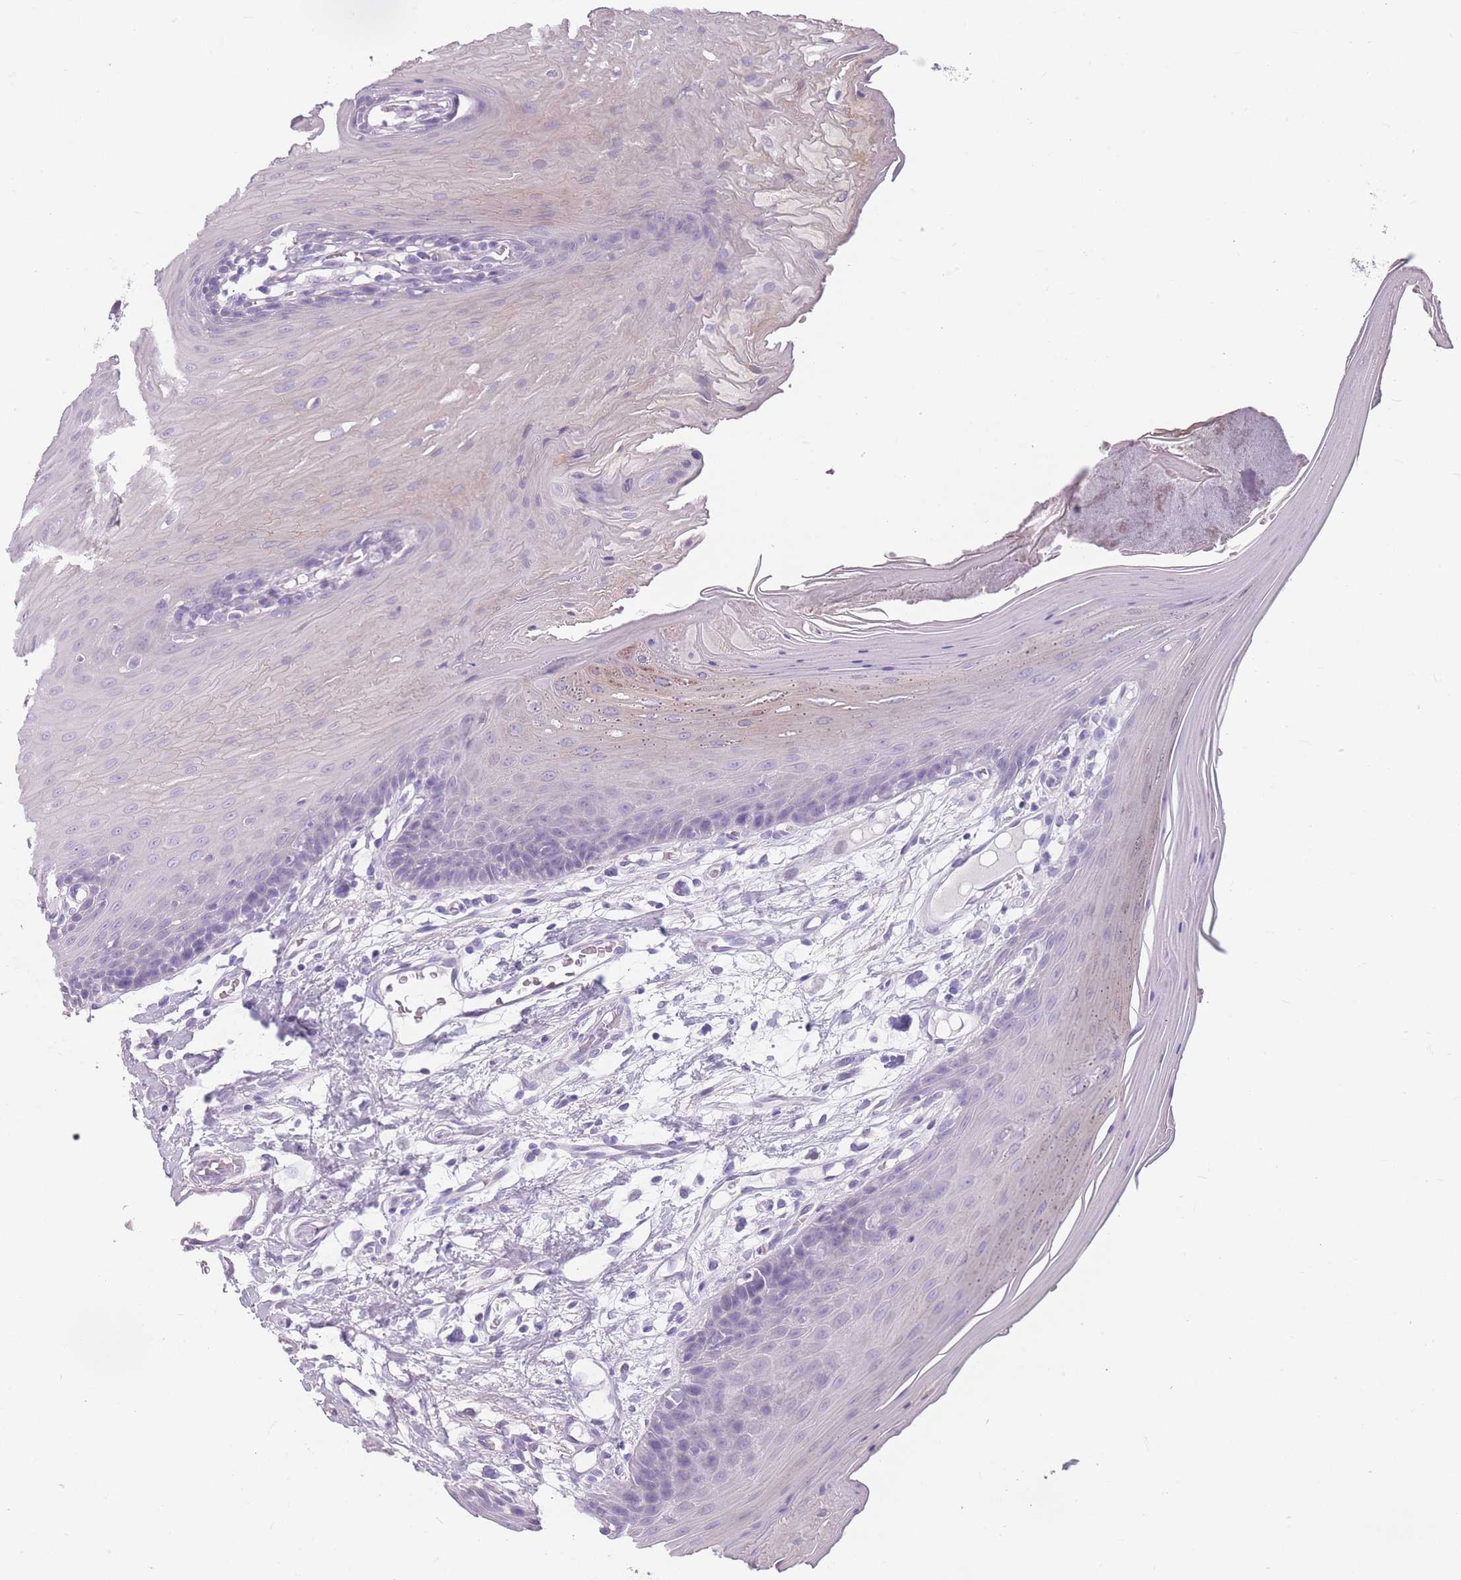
{"staining": {"intensity": "negative", "quantity": "none", "location": "none"}, "tissue": "oral mucosa", "cell_type": "Squamous epithelial cells", "image_type": "normal", "snomed": [{"axis": "morphology", "description": "Normal tissue, NOS"}, {"axis": "morphology", "description": "Squamous cell carcinoma, NOS"}, {"axis": "topography", "description": "Skeletal muscle"}, {"axis": "topography", "description": "Oral tissue"}, {"axis": "topography", "description": "Salivary gland"}, {"axis": "topography", "description": "Head-Neck"}], "caption": "Squamous epithelial cells show no significant protein staining in normal oral mucosa.", "gene": "CCNO", "patient": {"sex": "male", "age": 54}}